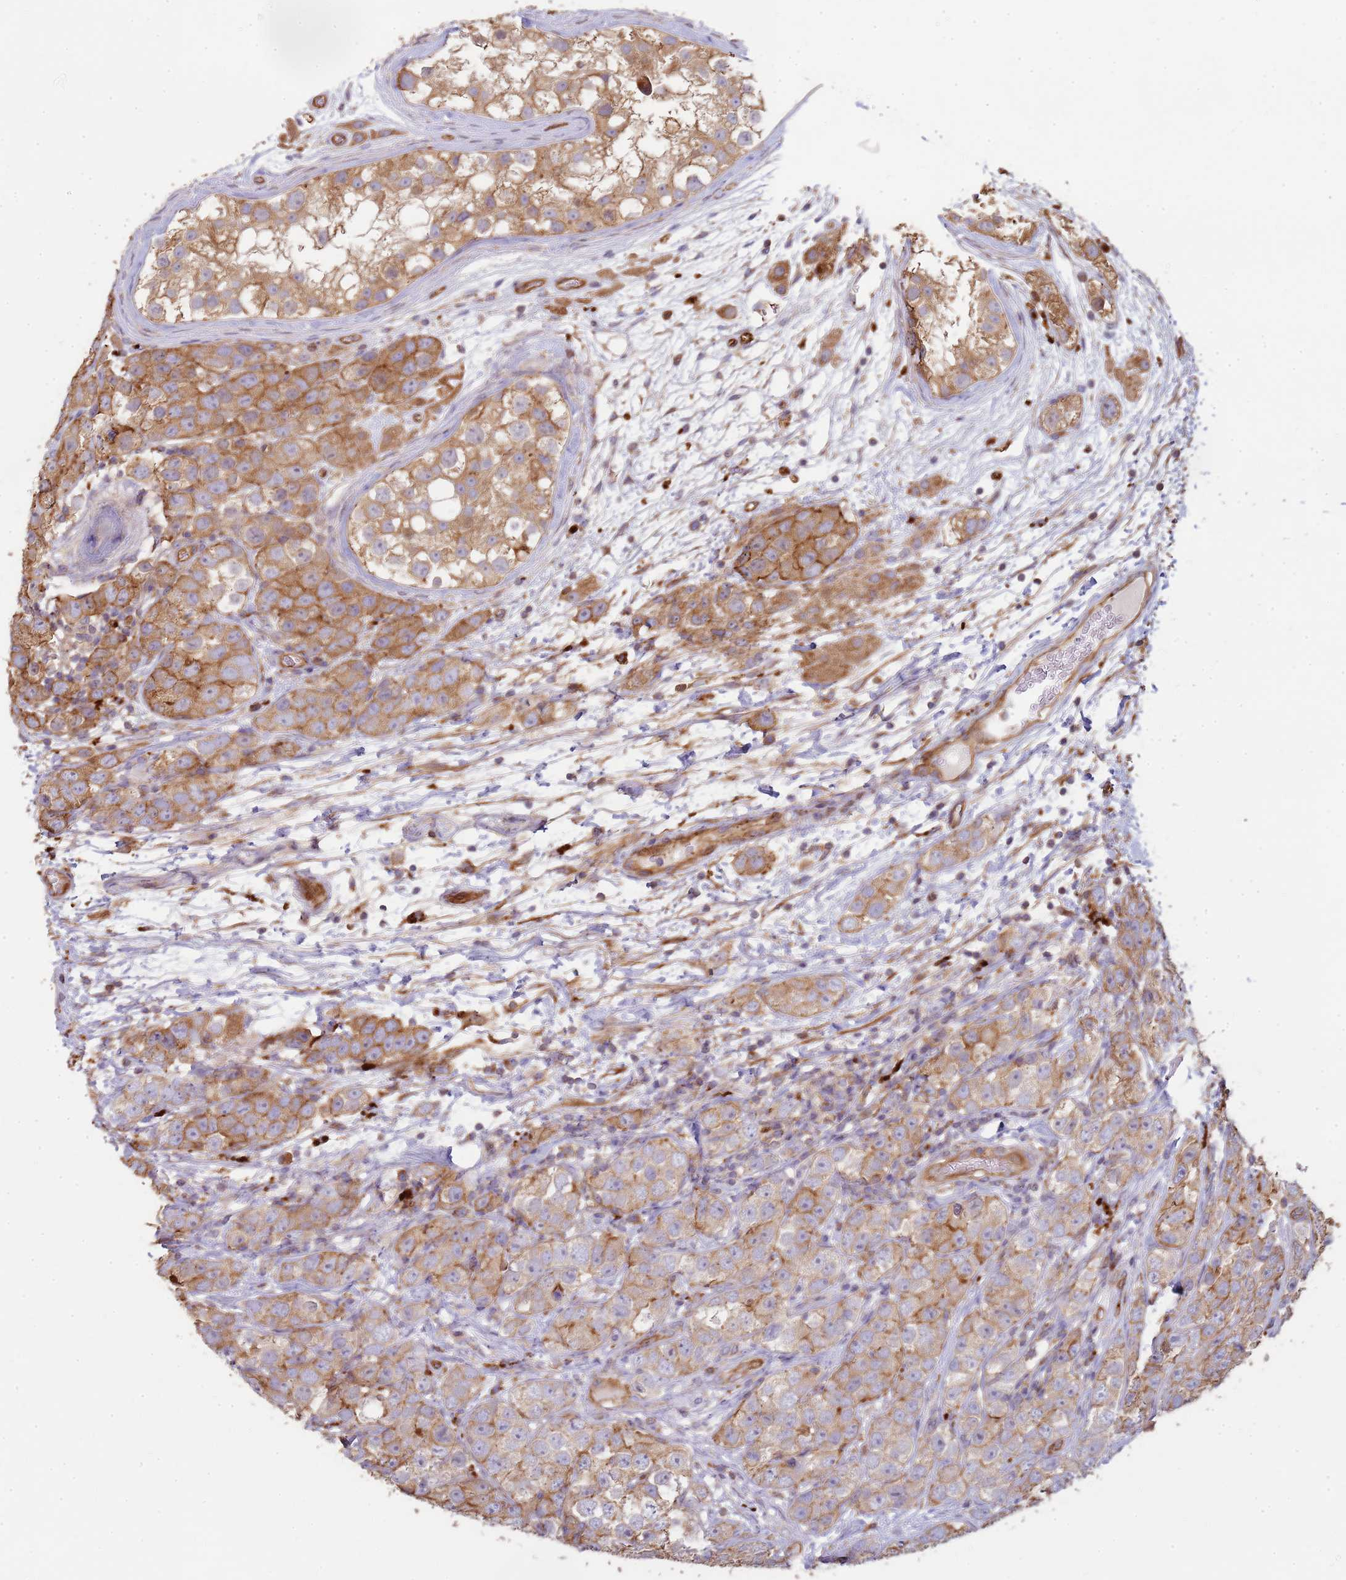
{"staining": {"intensity": "moderate", "quantity": "25%-75%", "location": "cytoplasmic/membranous"}, "tissue": "testis cancer", "cell_type": "Tumor cells", "image_type": "cancer", "snomed": [{"axis": "morphology", "description": "Seminoma, NOS"}, {"axis": "topography", "description": "Testis"}], "caption": "Immunohistochemical staining of testis cancer (seminoma) reveals moderate cytoplasmic/membranous protein staining in approximately 25%-75% of tumor cells.", "gene": "NDUFAF4", "patient": {"sex": "male", "age": 28}}